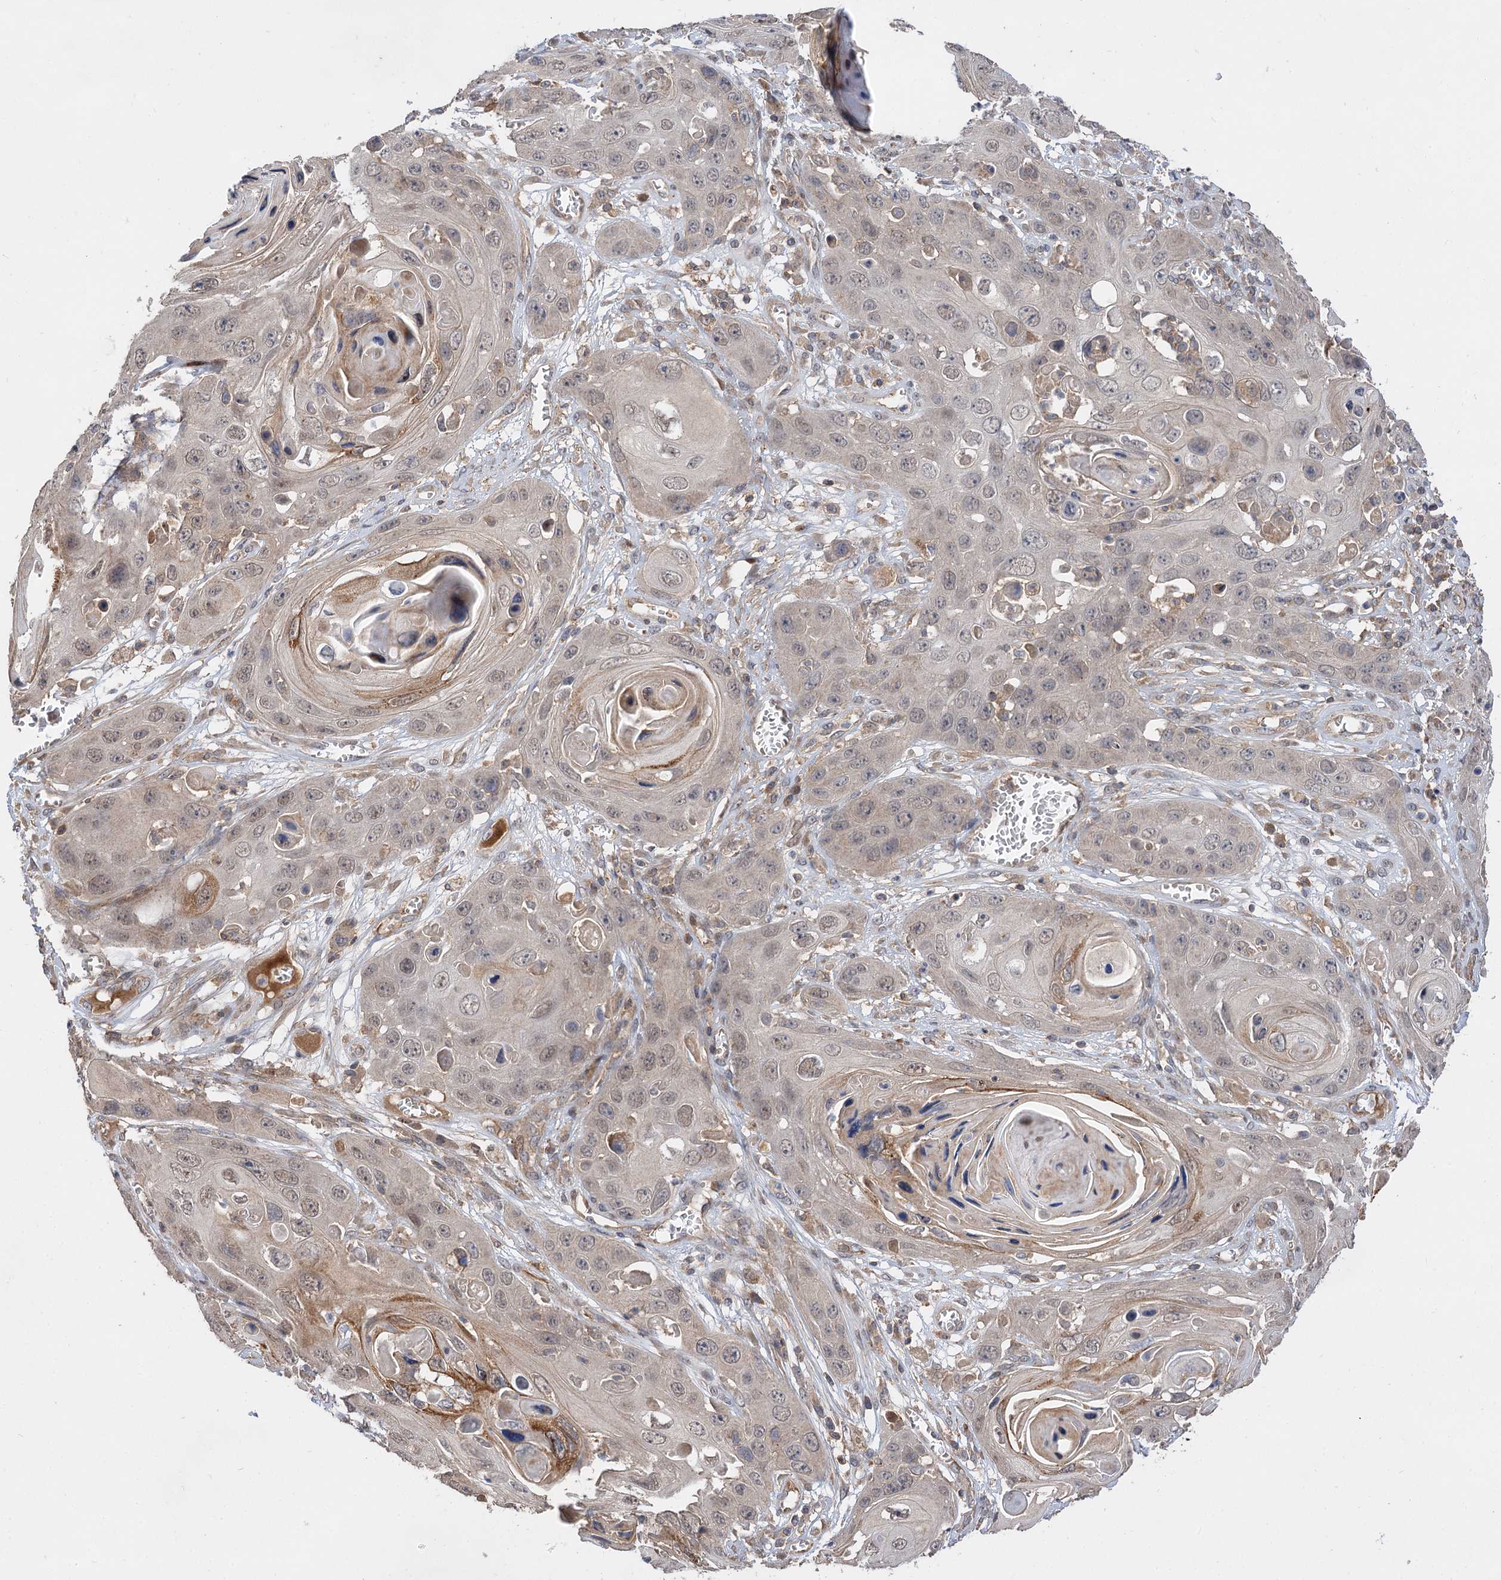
{"staining": {"intensity": "weak", "quantity": ">75%", "location": "nuclear"}, "tissue": "skin cancer", "cell_type": "Tumor cells", "image_type": "cancer", "snomed": [{"axis": "morphology", "description": "Squamous cell carcinoma, NOS"}, {"axis": "topography", "description": "Skin"}], "caption": "Protein expression by immunohistochemistry displays weak nuclear expression in about >75% of tumor cells in squamous cell carcinoma (skin). Nuclei are stained in blue.", "gene": "FBXW8", "patient": {"sex": "male", "age": 55}}